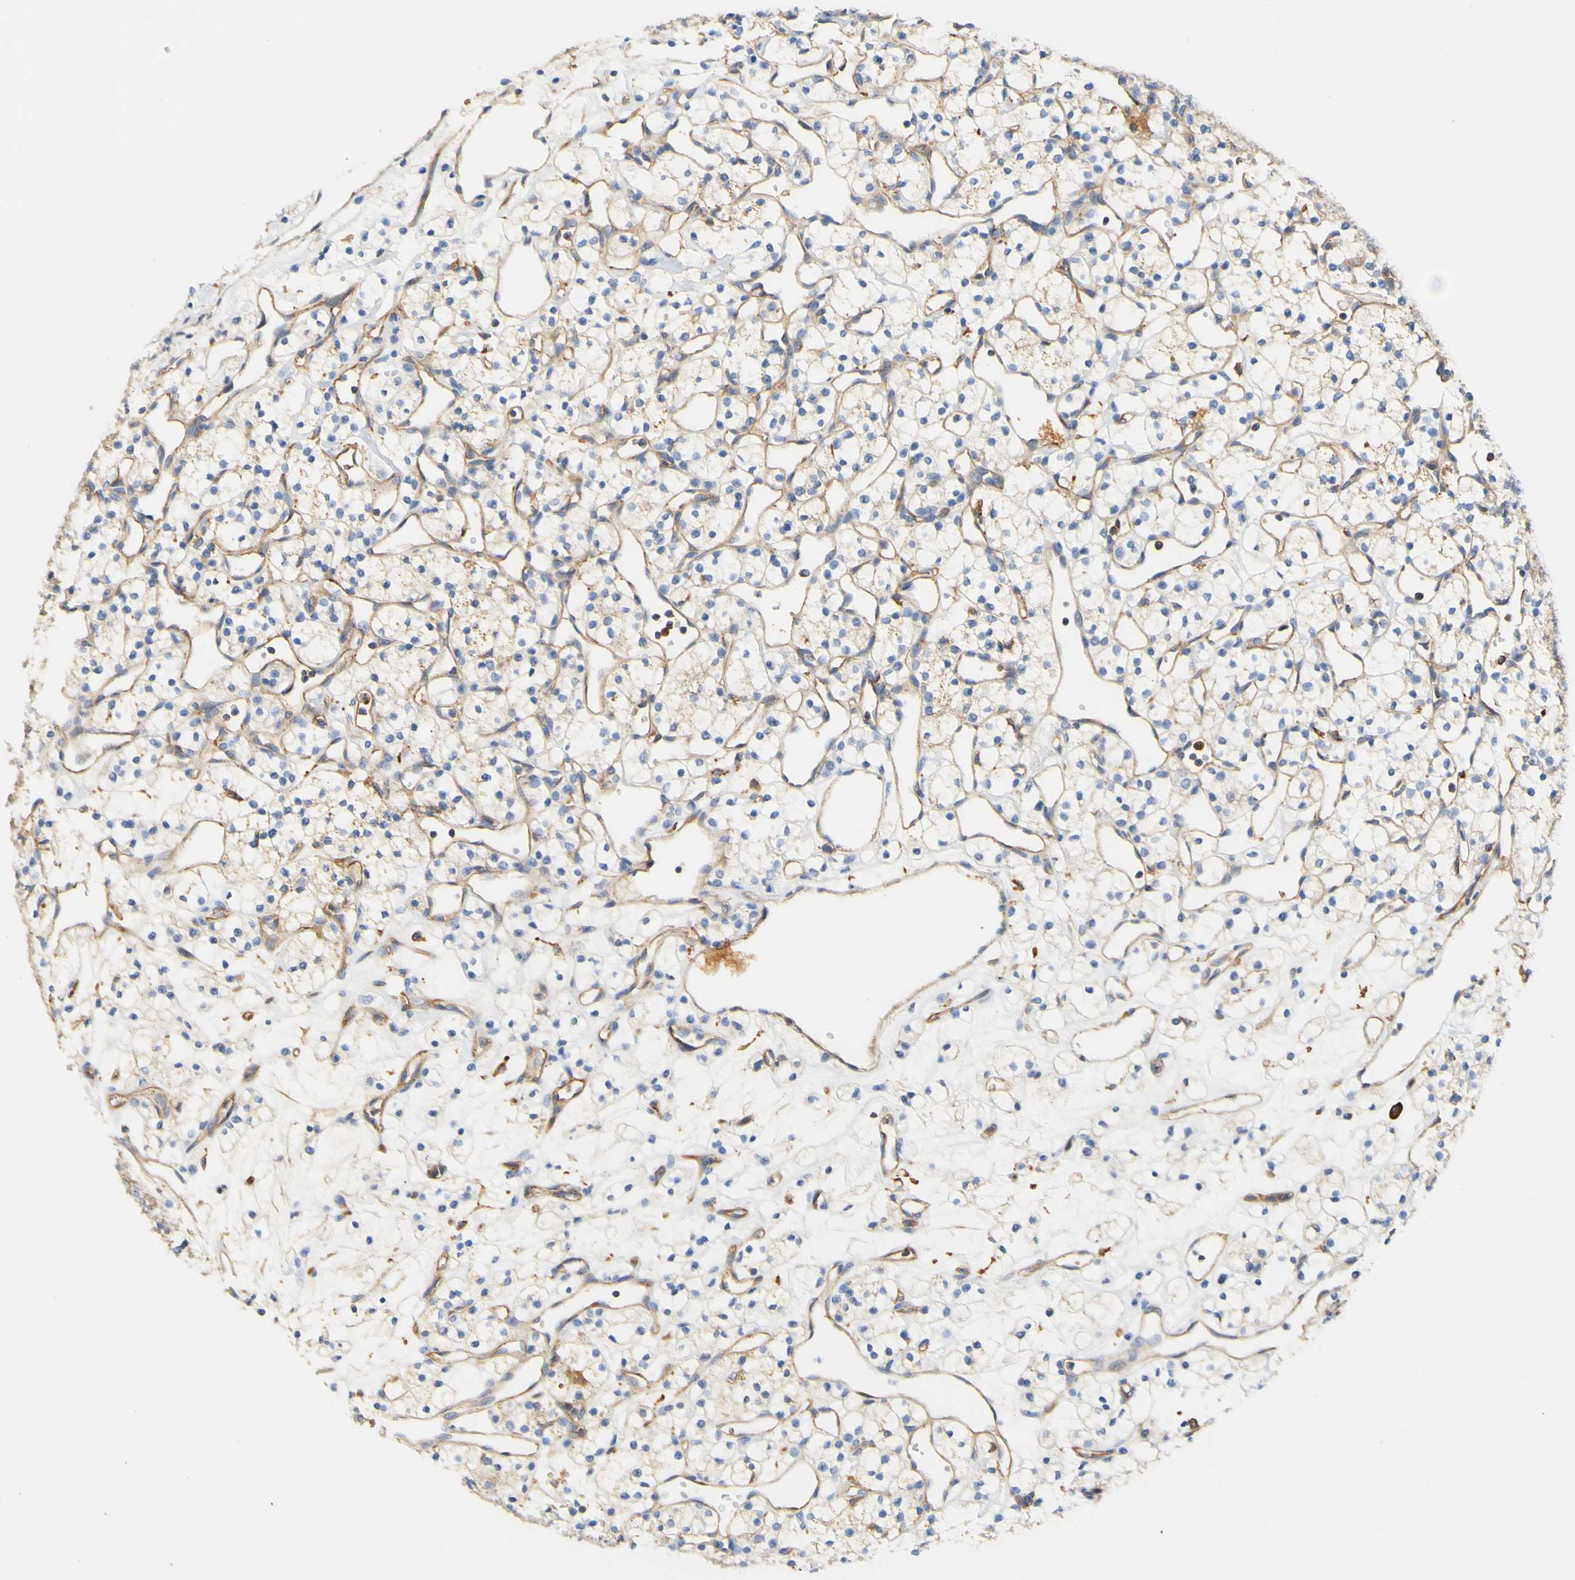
{"staining": {"intensity": "weak", "quantity": "25%-75%", "location": "cytoplasmic/membranous"}, "tissue": "renal cancer", "cell_type": "Tumor cells", "image_type": "cancer", "snomed": [{"axis": "morphology", "description": "Adenocarcinoma, NOS"}, {"axis": "topography", "description": "Kidney"}], "caption": "Brown immunohistochemical staining in renal cancer shows weak cytoplasmic/membranous positivity in approximately 25%-75% of tumor cells. Using DAB (brown) and hematoxylin (blue) stains, captured at high magnification using brightfield microscopy.", "gene": "PCDH7", "patient": {"sex": "female", "age": 60}}